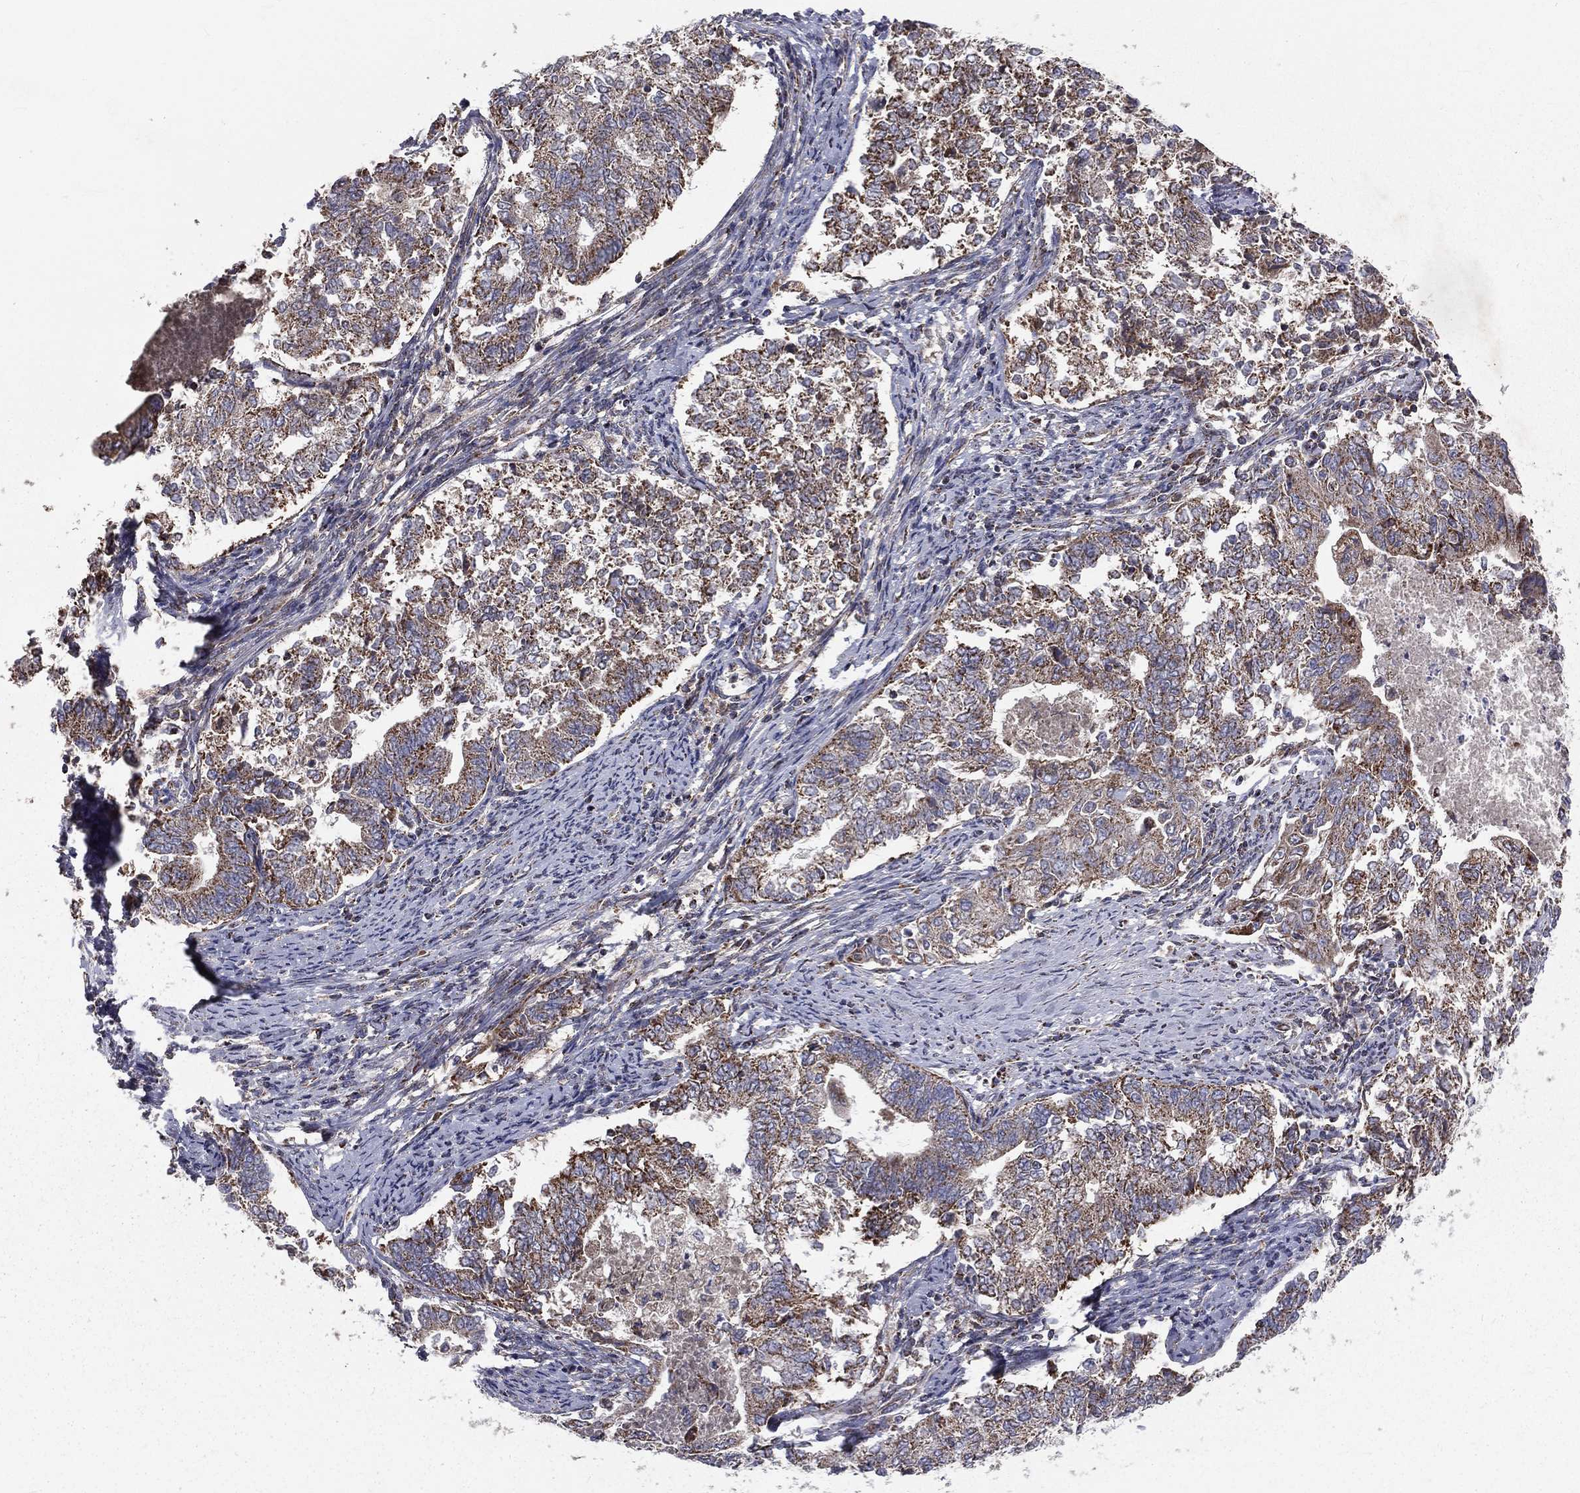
{"staining": {"intensity": "weak", "quantity": ">75%", "location": "cytoplasmic/membranous"}, "tissue": "endometrial cancer", "cell_type": "Tumor cells", "image_type": "cancer", "snomed": [{"axis": "morphology", "description": "Adenocarcinoma, NOS"}, {"axis": "topography", "description": "Endometrium"}], "caption": "Immunohistochemical staining of human endometrial adenocarcinoma reveals weak cytoplasmic/membranous protein positivity in approximately >75% of tumor cells.", "gene": "GPD1", "patient": {"sex": "female", "age": 65}}